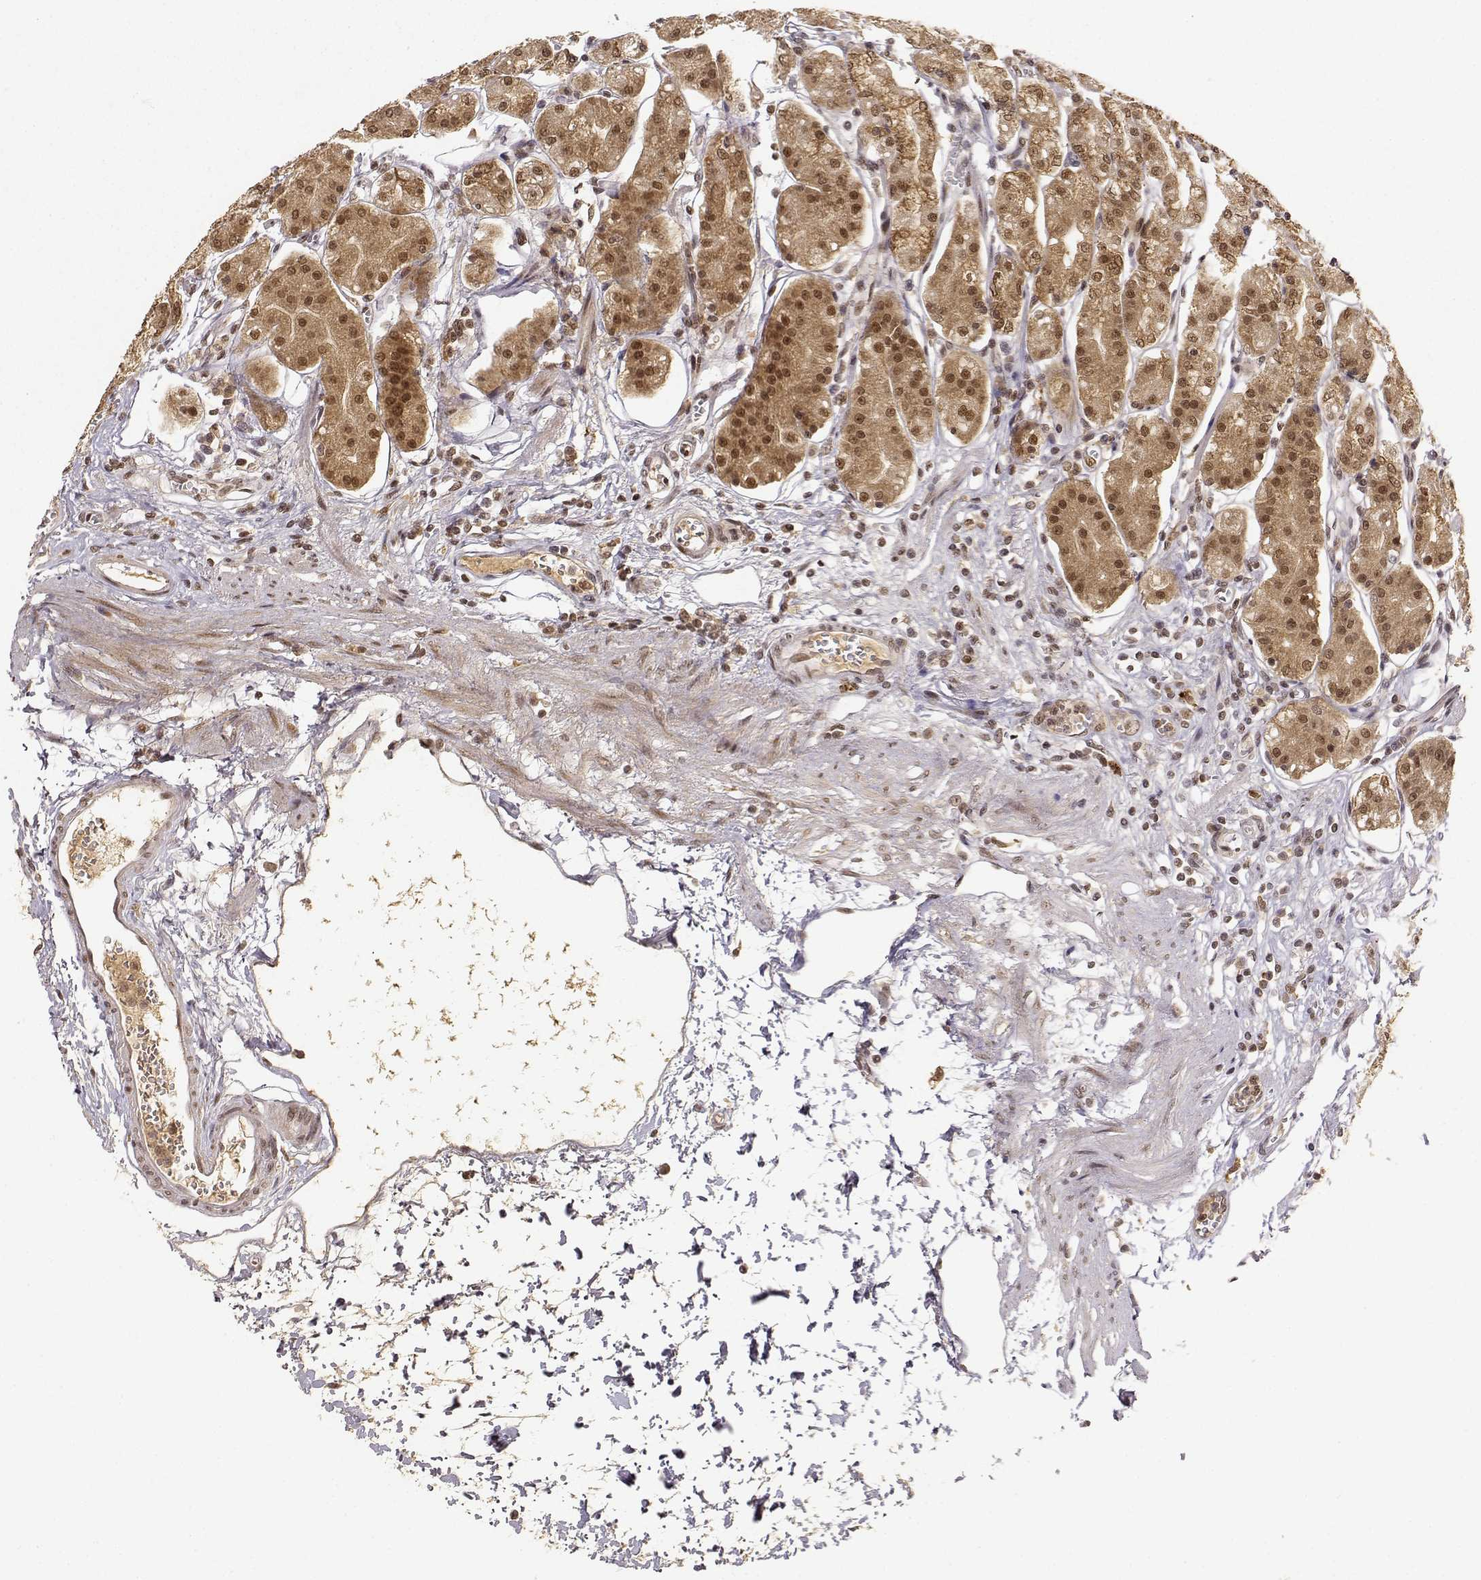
{"staining": {"intensity": "moderate", "quantity": ">75%", "location": "cytoplasmic/membranous,nuclear"}, "tissue": "stomach", "cell_type": "Glandular cells", "image_type": "normal", "snomed": [{"axis": "morphology", "description": "Normal tissue, NOS"}, {"axis": "topography", "description": "Skeletal muscle"}, {"axis": "topography", "description": "Stomach"}], "caption": "High-magnification brightfield microscopy of benign stomach stained with DAB (brown) and counterstained with hematoxylin (blue). glandular cells exhibit moderate cytoplasmic/membranous,nuclear positivity is identified in approximately>75% of cells.", "gene": "MAEA", "patient": {"sex": "female", "age": 57}}